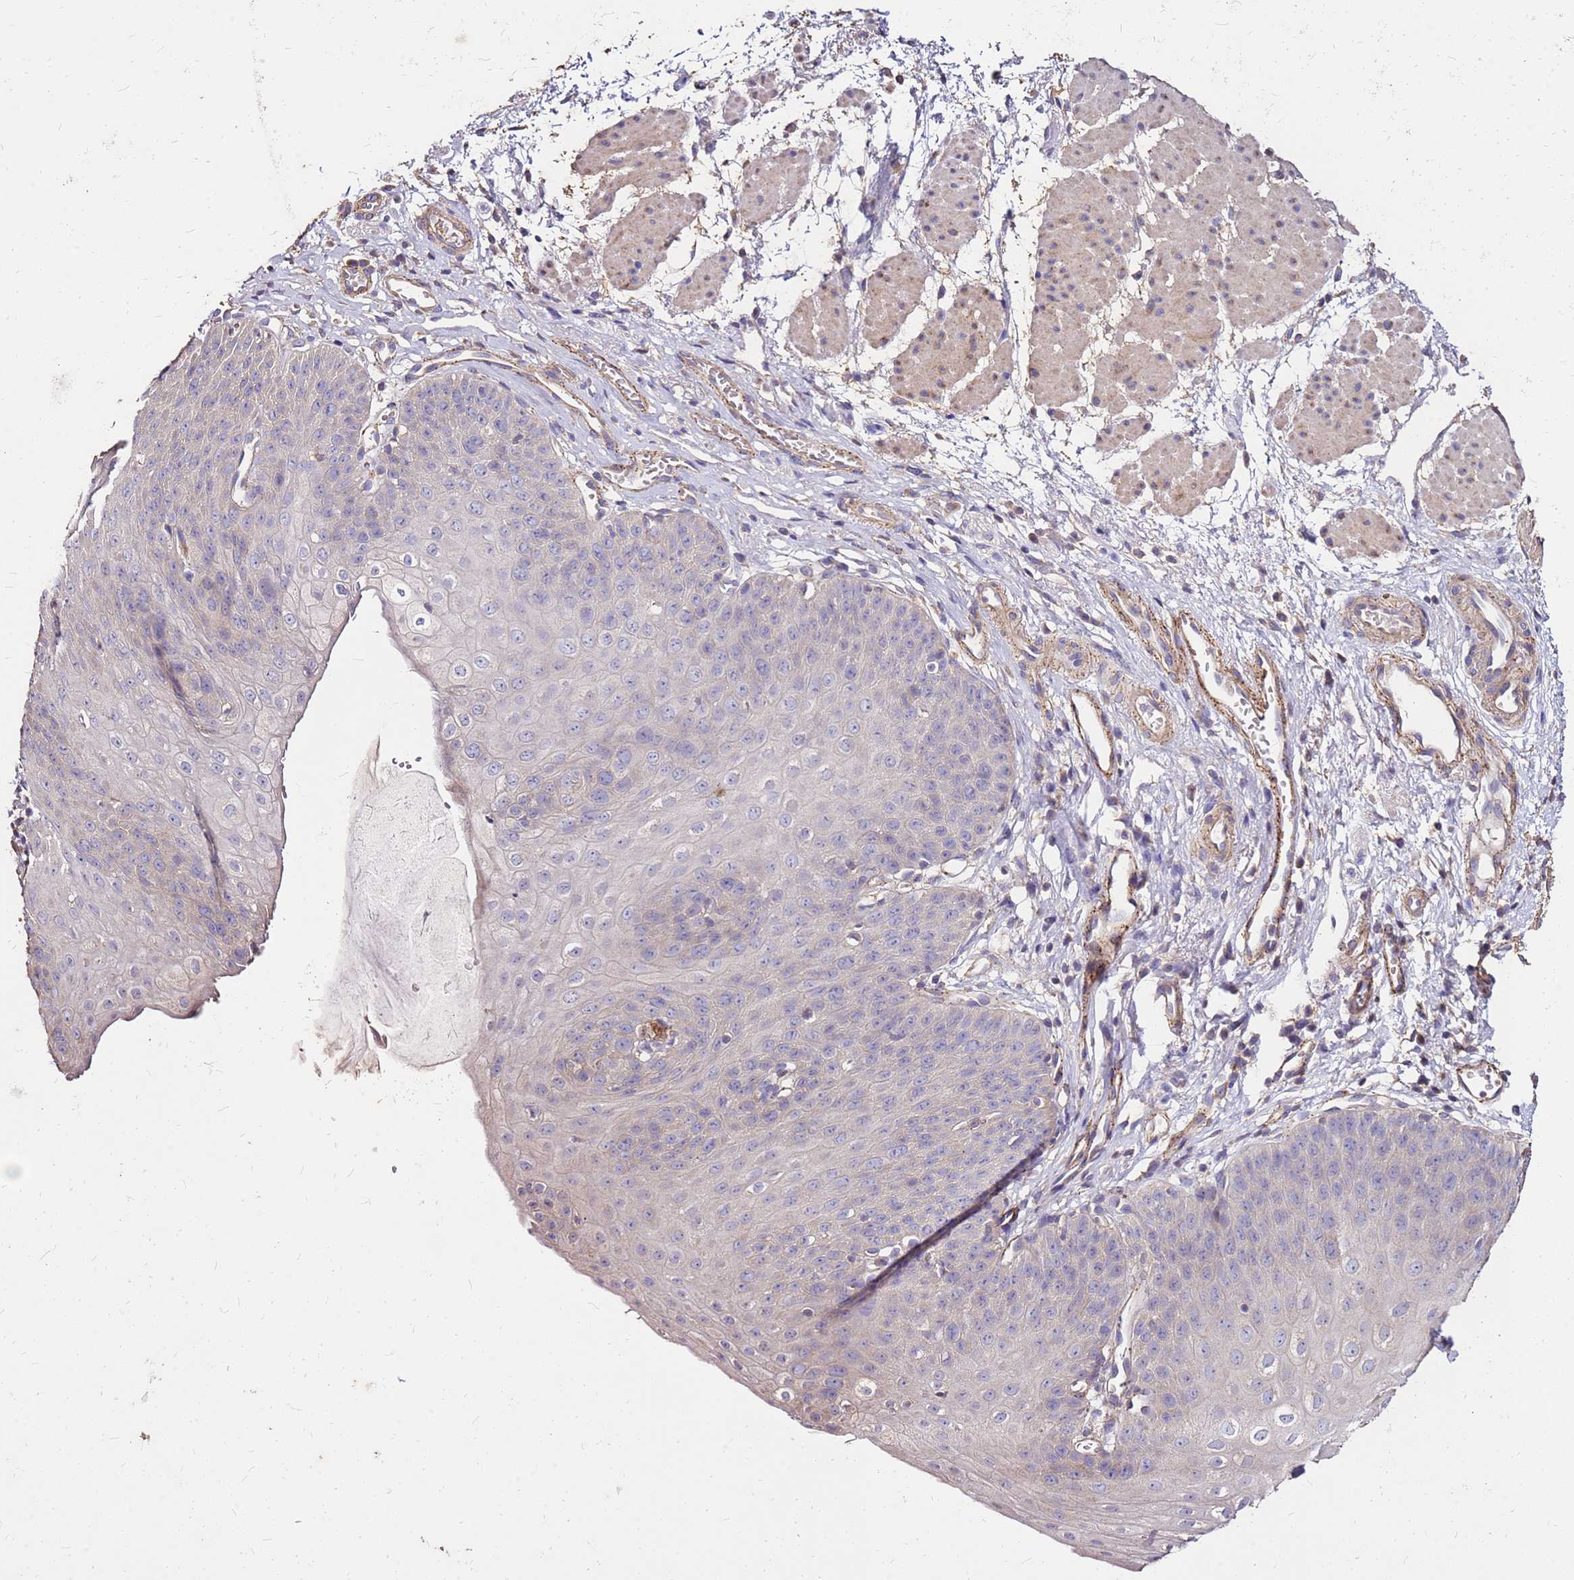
{"staining": {"intensity": "moderate", "quantity": "<25%", "location": "cytoplasmic/membranous"}, "tissue": "esophagus", "cell_type": "Squamous epithelial cells", "image_type": "normal", "snomed": [{"axis": "morphology", "description": "Normal tissue, NOS"}, {"axis": "topography", "description": "Esophagus"}], "caption": "Immunohistochemical staining of benign esophagus reveals <25% levels of moderate cytoplasmic/membranous protein positivity in about <25% of squamous epithelial cells. (DAB (3,3'-diaminobenzidine) = brown stain, brightfield microscopy at high magnification).", "gene": "EXD3", "patient": {"sex": "male", "age": 71}}